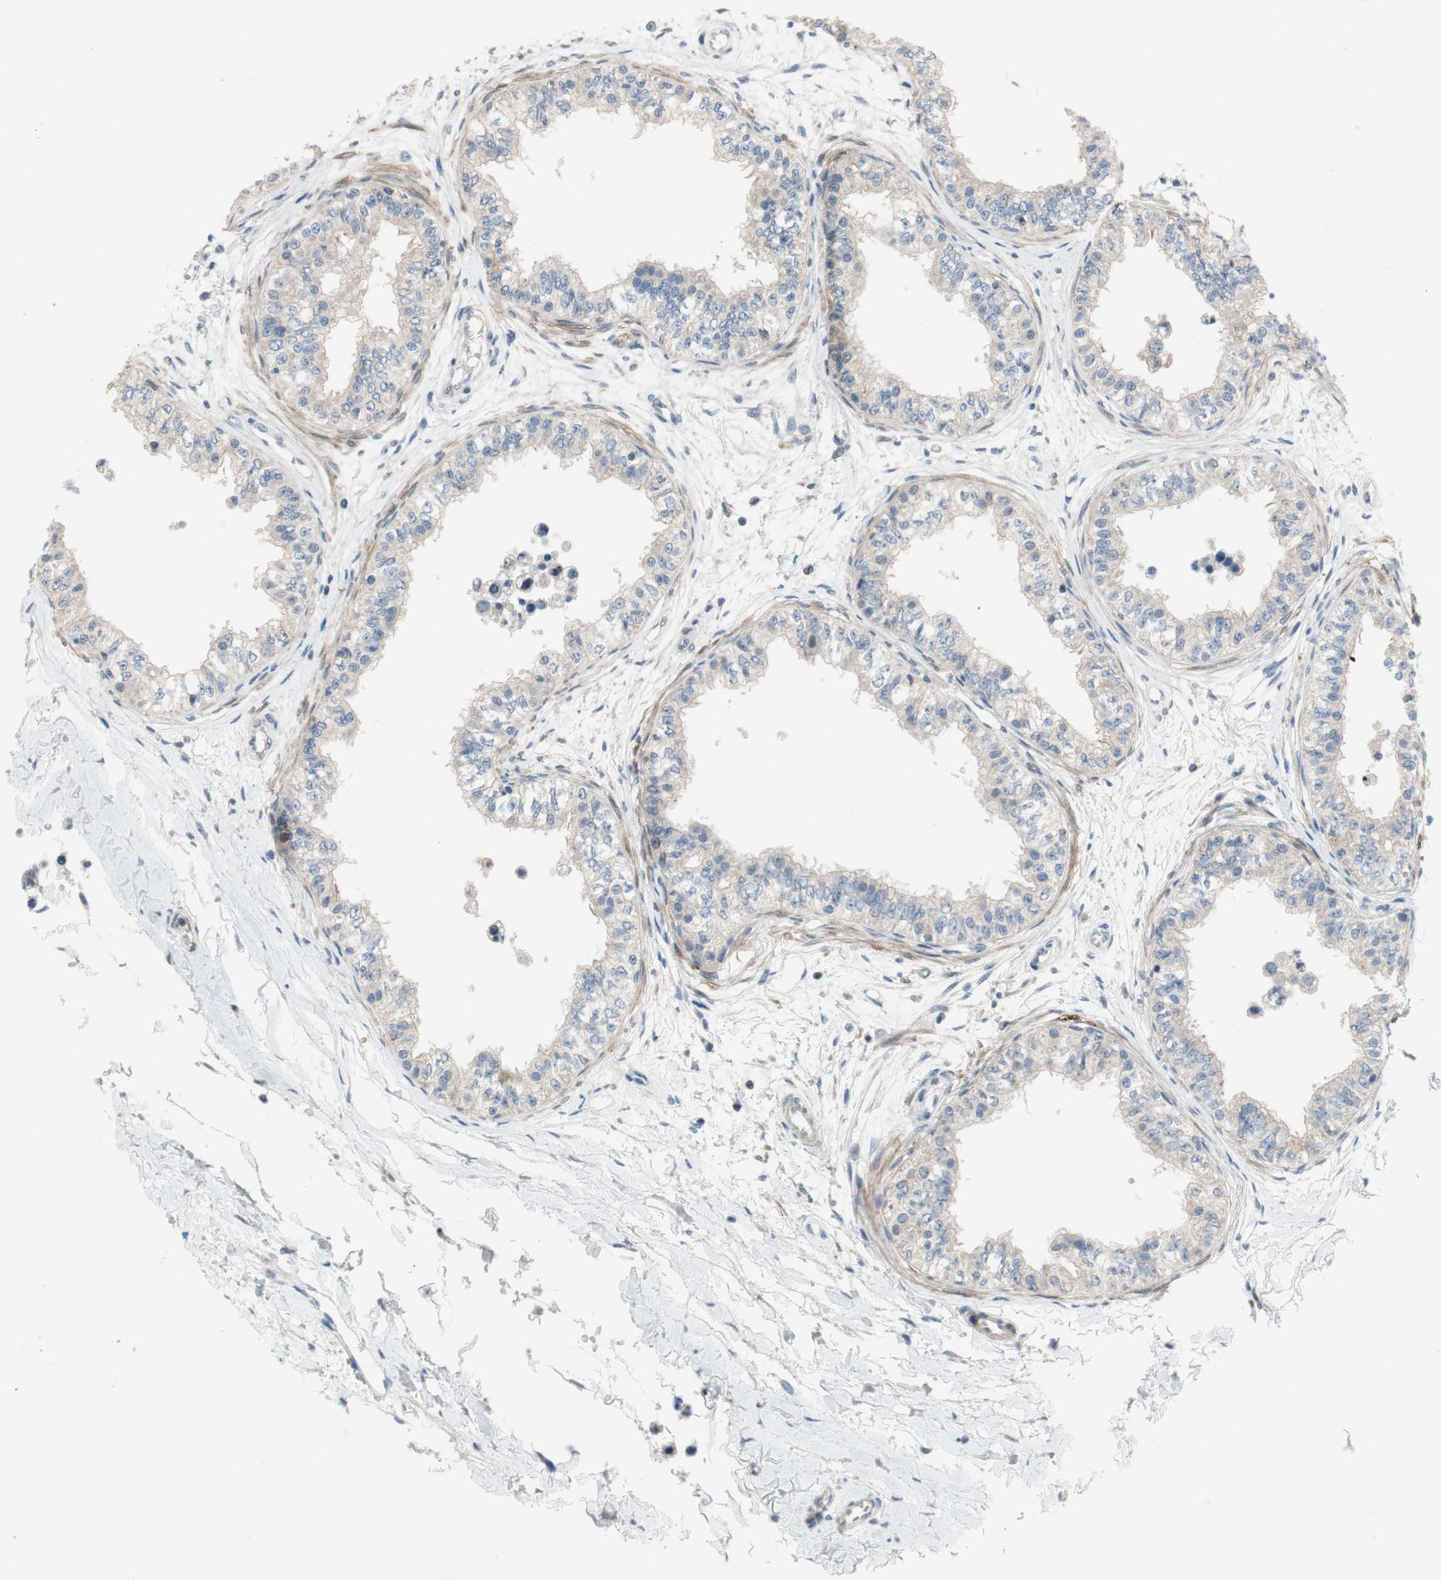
{"staining": {"intensity": "weak", "quantity": "<25%", "location": "cytoplasmic/membranous"}, "tissue": "epididymis", "cell_type": "Glandular cells", "image_type": "normal", "snomed": [{"axis": "morphology", "description": "Normal tissue, NOS"}, {"axis": "morphology", "description": "Adenocarcinoma, metastatic, NOS"}, {"axis": "topography", "description": "Testis"}, {"axis": "topography", "description": "Epididymis"}], "caption": "DAB (3,3'-diaminobenzidine) immunohistochemical staining of normal human epididymis displays no significant expression in glandular cells.", "gene": "TACR3", "patient": {"sex": "male", "age": 26}}